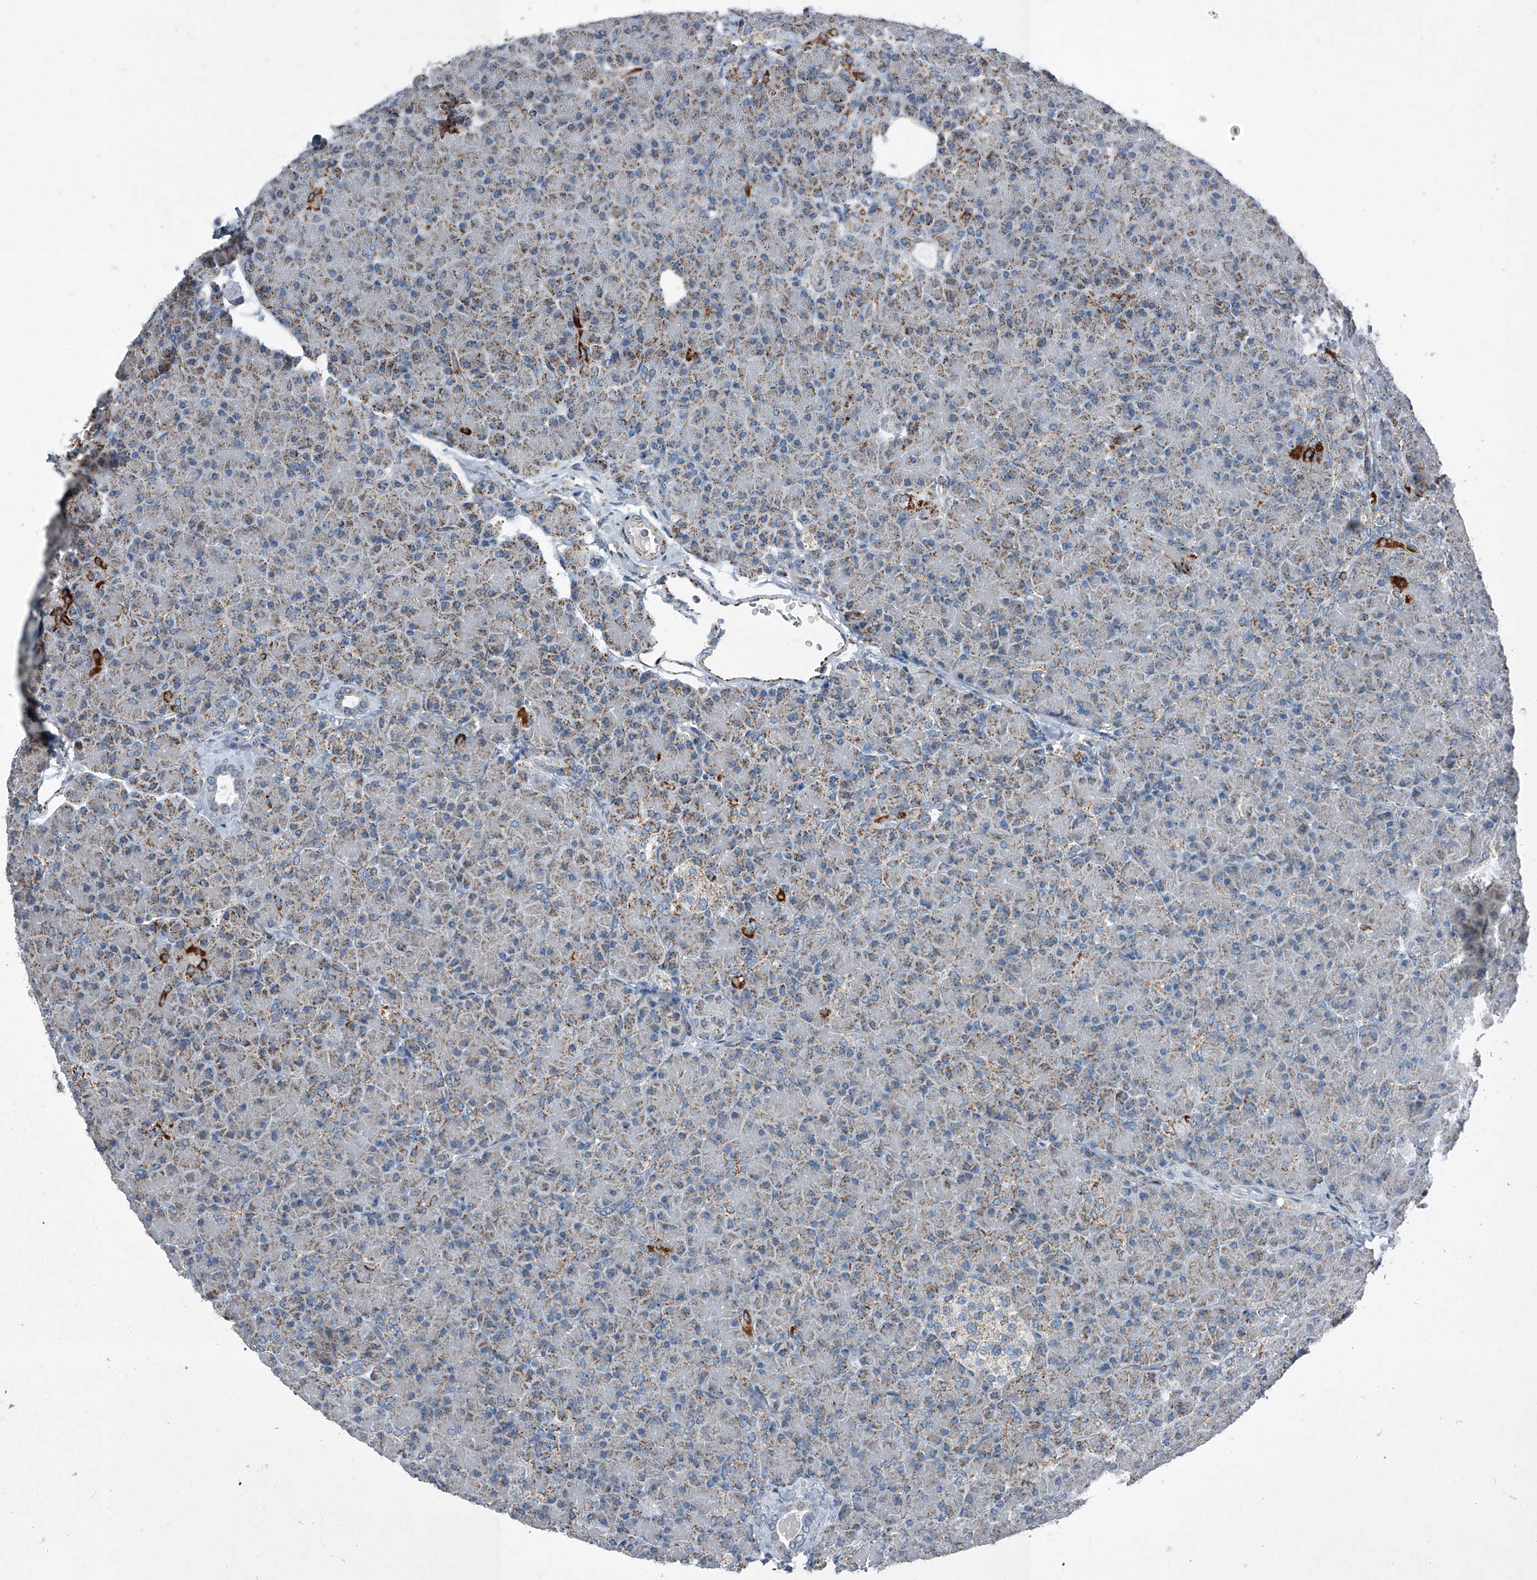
{"staining": {"intensity": "moderate", "quantity": ">75%", "location": "cytoplasmic/membranous"}, "tissue": "pancreas", "cell_type": "Exocrine glandular cells", "image_type": "normal", "snomed": [{"axis": "morphology", "description": "Normal tissue, NOS"}, {"axis": "topography", "description": "Pancreas"}], "caption": "Protein expression analysis of unremarkable pancreas demonstrates moderate cytoplasmic/membranous staining in approximately >75% of exocrine glandular cells. (IHC, brightfield microscopy, high magnification).", "gene": "CHRNA7", "patient": {"sex": "female", "age": 43}}